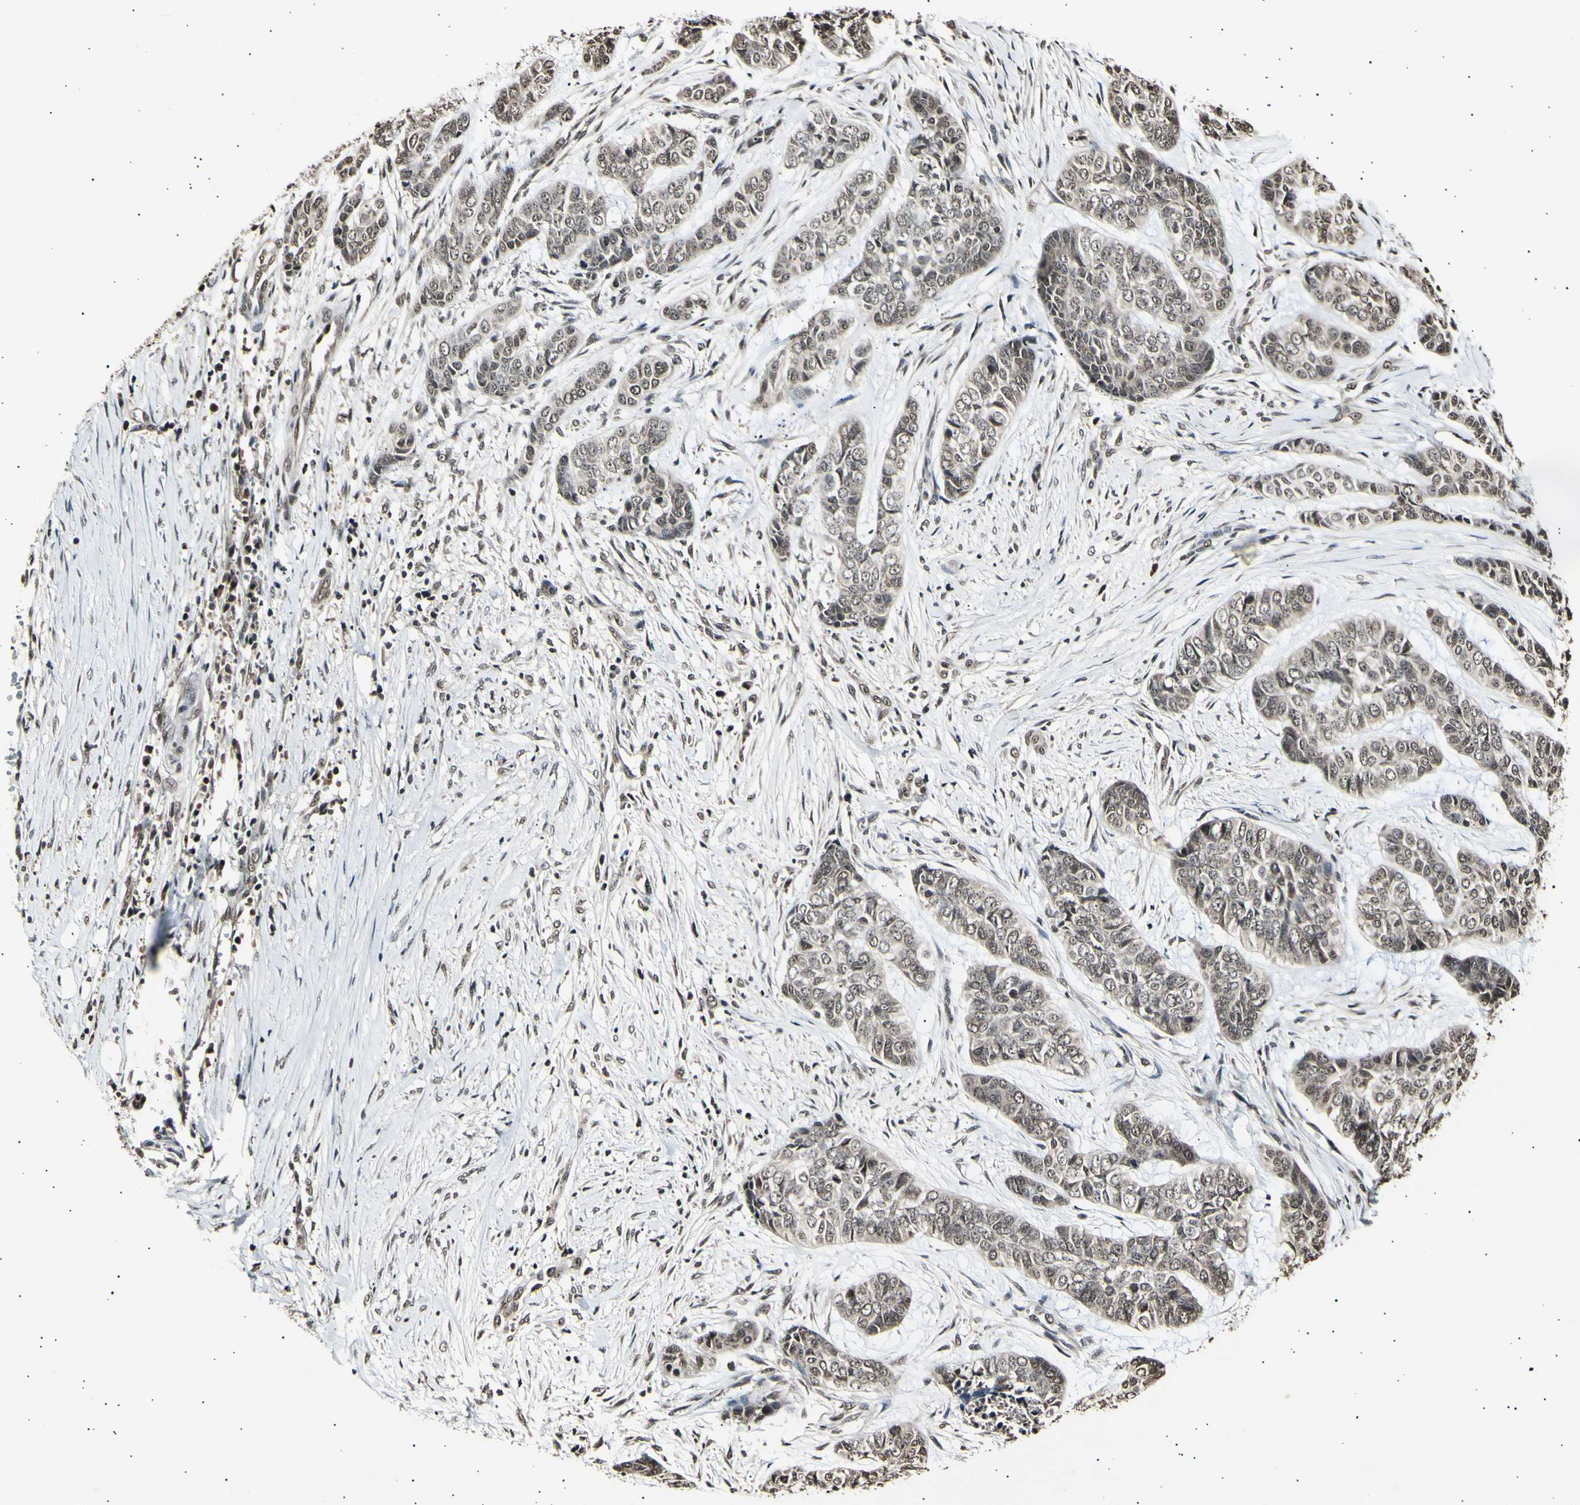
{"staining": {"intensity": "moderate", "quantity": ">75%", "location": "cytoplasmic/membranous,nuclear"}, "tissue": "skin cancer", "cell_type": "Tumor cells", "image_type": "cancer", "snomed": [{"axis": "morphology", "description": "Basal cell carcinoma"}, {"axis": "topography", "description": "Skin"}], "caption": "Immunohistochemical staining of human skin cancer exhibits medium levels of moderate cytoplasmic/membranous and nuclear protein expression in approximately >75% of tumor cells.", "gene": "ANAPC7", "patient": {"sex": "female", "age": 64}}